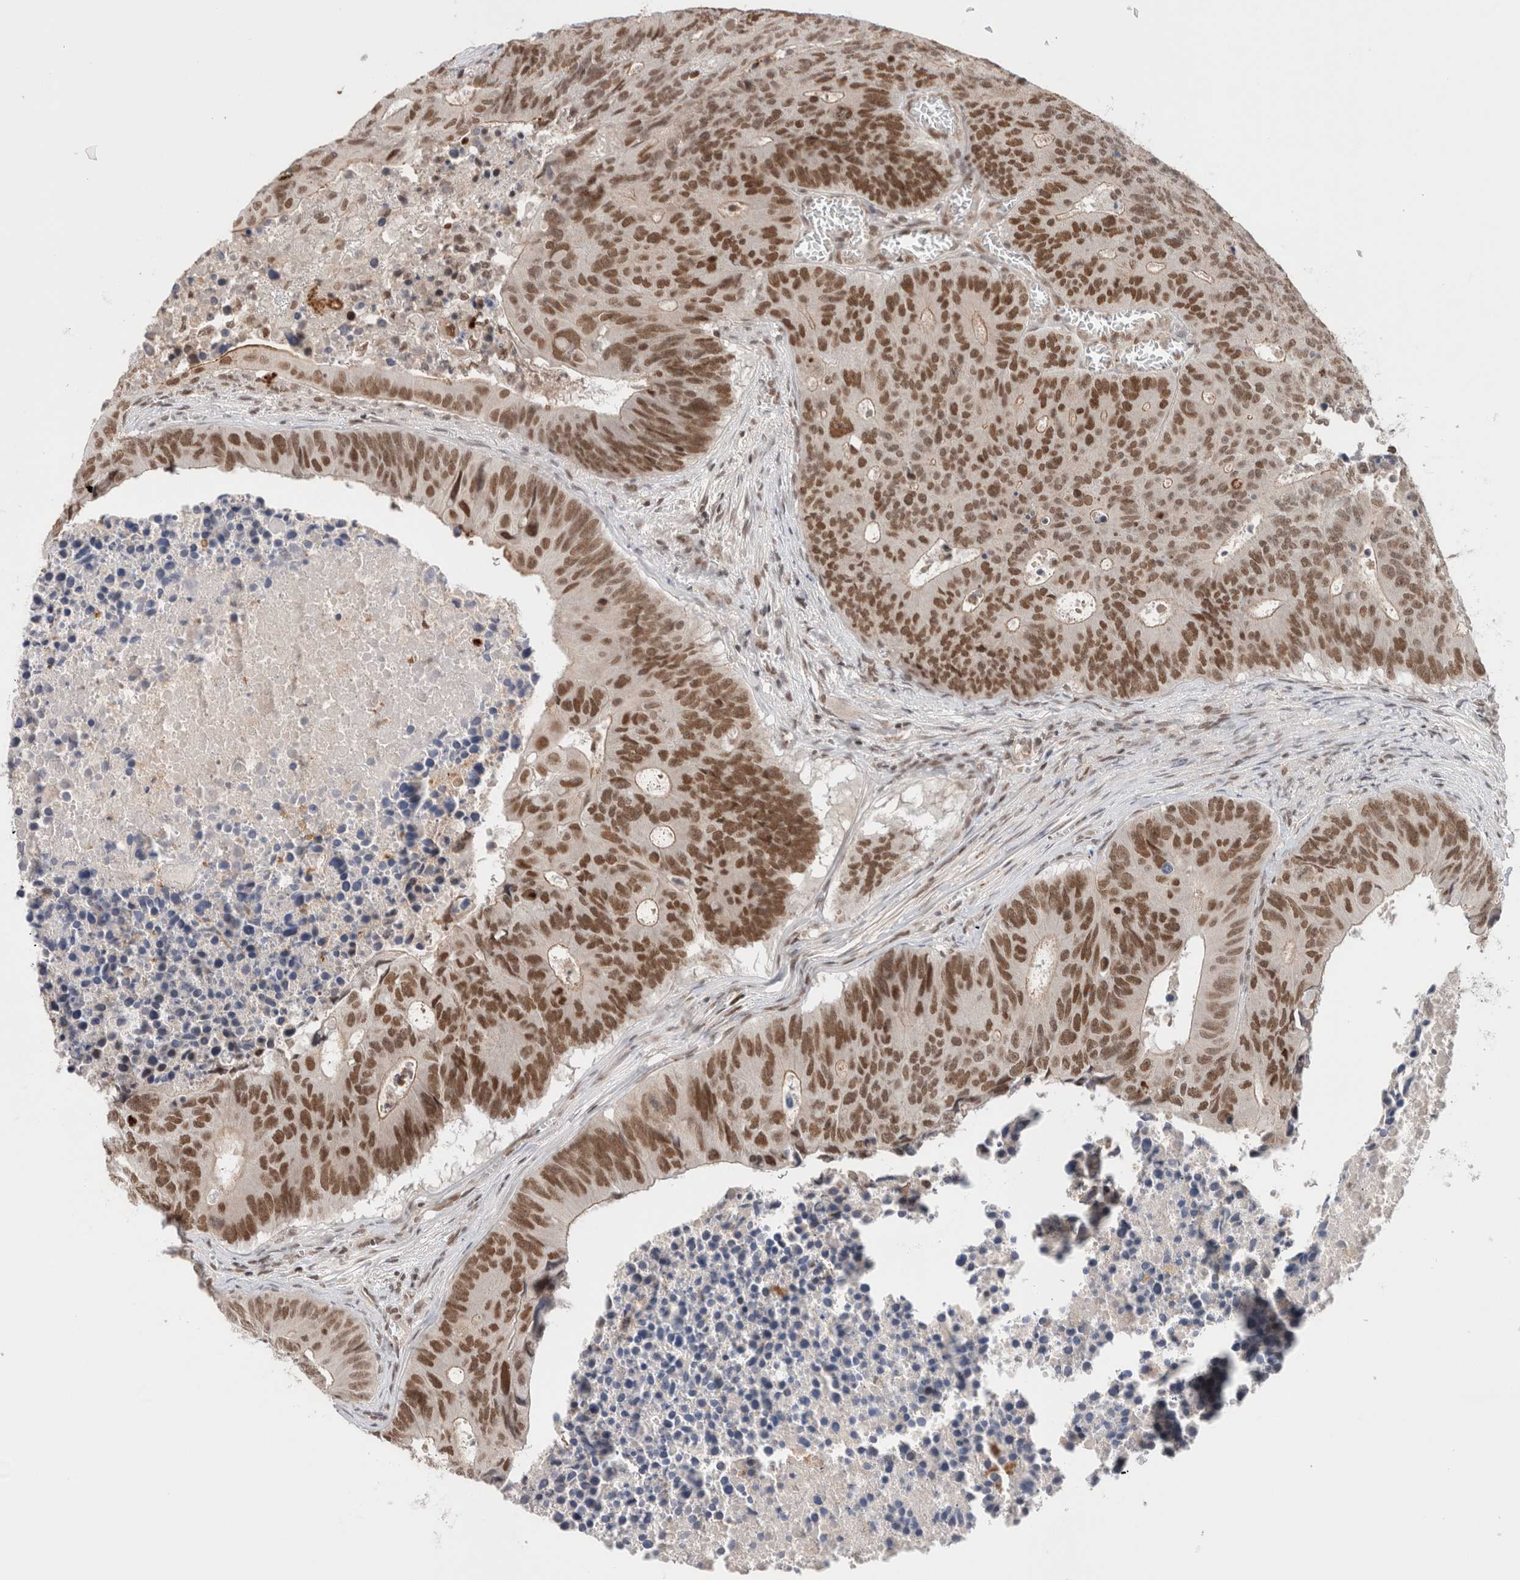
{"staining": {"intensity": "moderate", "quantity": ">75%", "location": "nuclear"}, "tissue": "colorectal cancer", "cell_type": "Tumor cells", "image_type": "cancer", "snomed": [{"axis": "morphology", "description": "Adenocarcinoma, NOS"}, {"axis": "topography", "description": "Colon"}], "caption": "Colorectal cancer (adenocarcinoma) stained with DAB immunohistochemistry displays medium levels of moderate nuclear expression in about >75% of tumor cells. Nuclei are stained in blue.", "gene": "GATAD2A", "patient": {"sex": "male", "age": 87}}